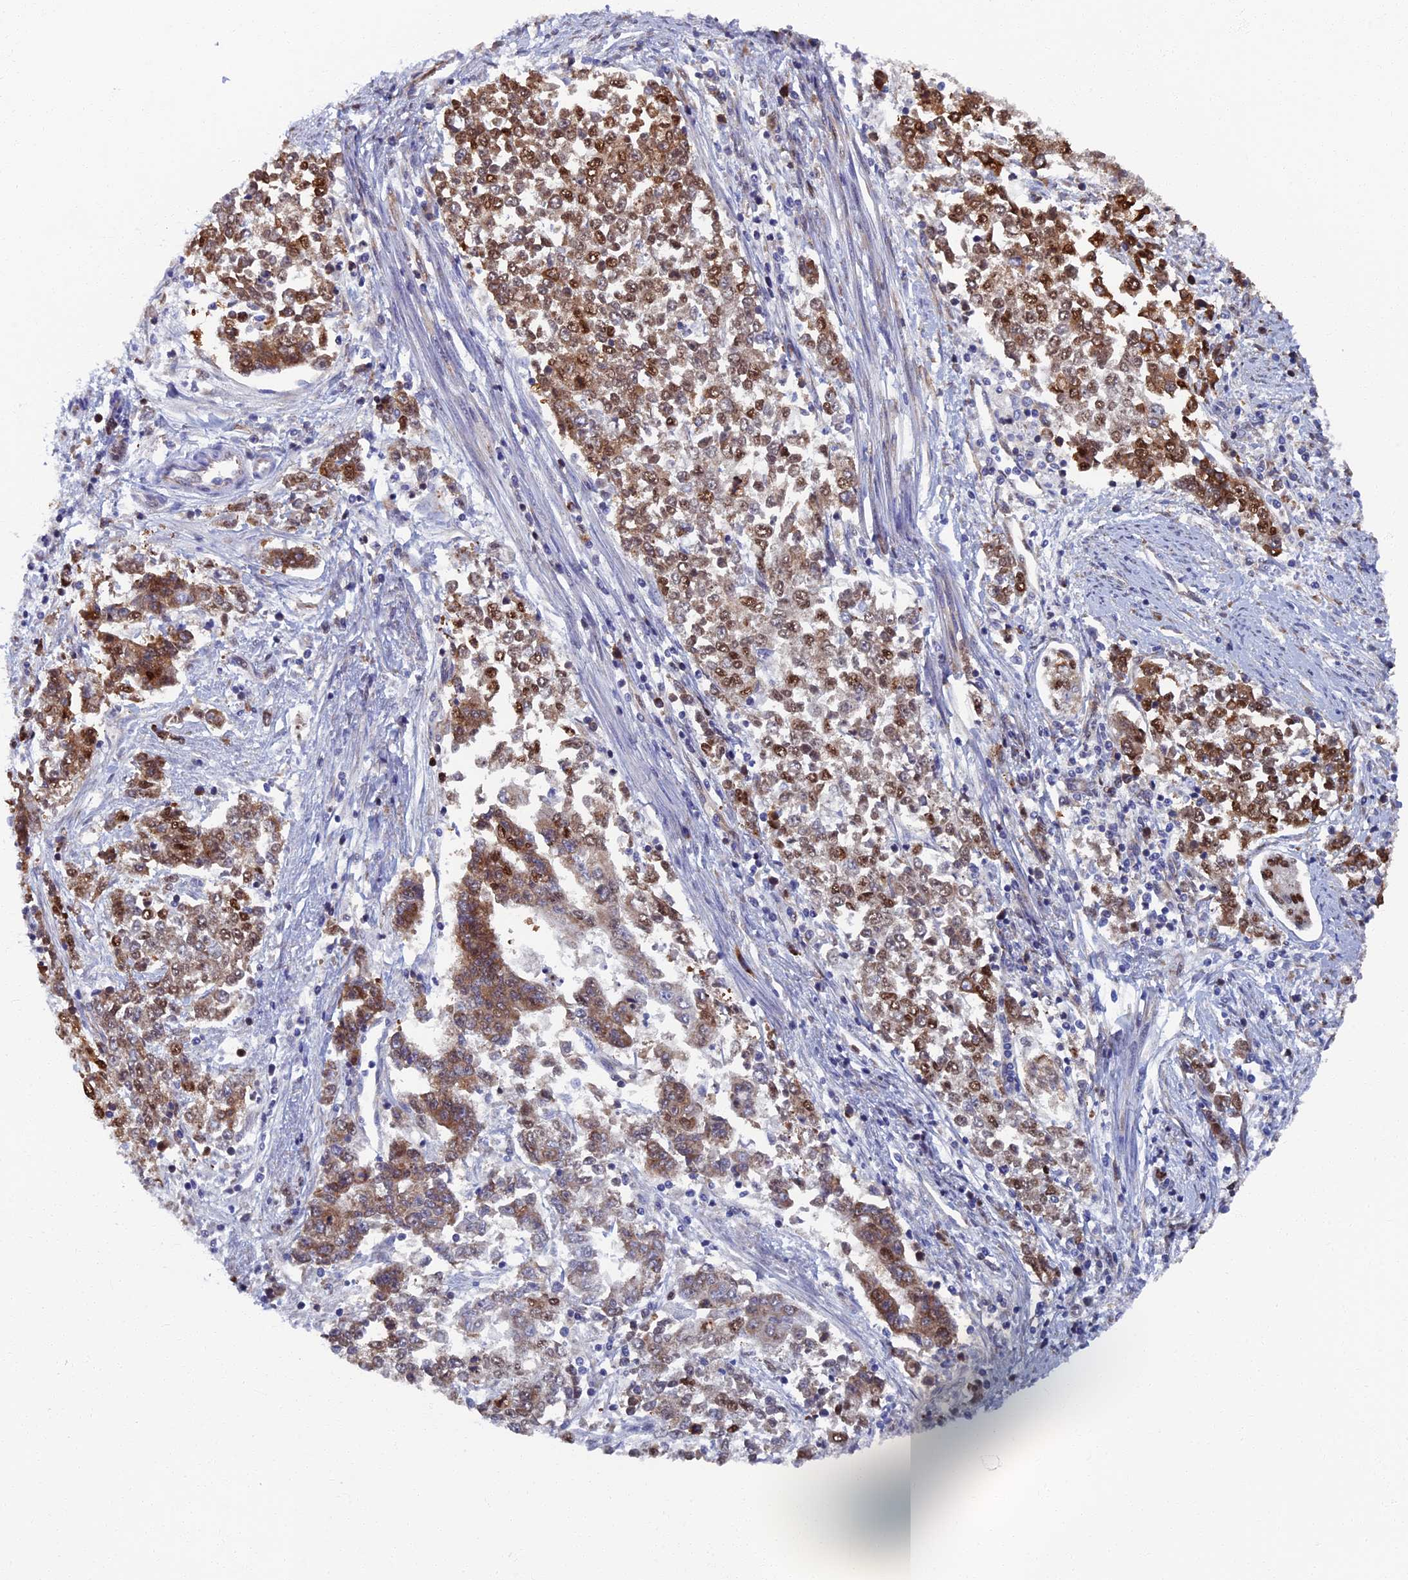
{"staining": {"intensity": "moderate", "quantity": "25%-75%", "location": "cytoplasmic/membranous,nuclear"}, "tissue": "endometrial cancer", "cell_type": "Tumor cells", "image_type": "cancer", "snomed": [{"axis": "morphology", "description": "Adenocarcinoma, NOS"}, {"axis": "topography", "description": "Endometrium"}], "caption": "Protein staining of endometrial cancer tissue demonstrates moderate cytoplasmic/membranous and nuclear positivity in approximately 25%-75% of tumor cells.", "gene": "YBX1", "patient": {"sex": "female", "age": 50}}